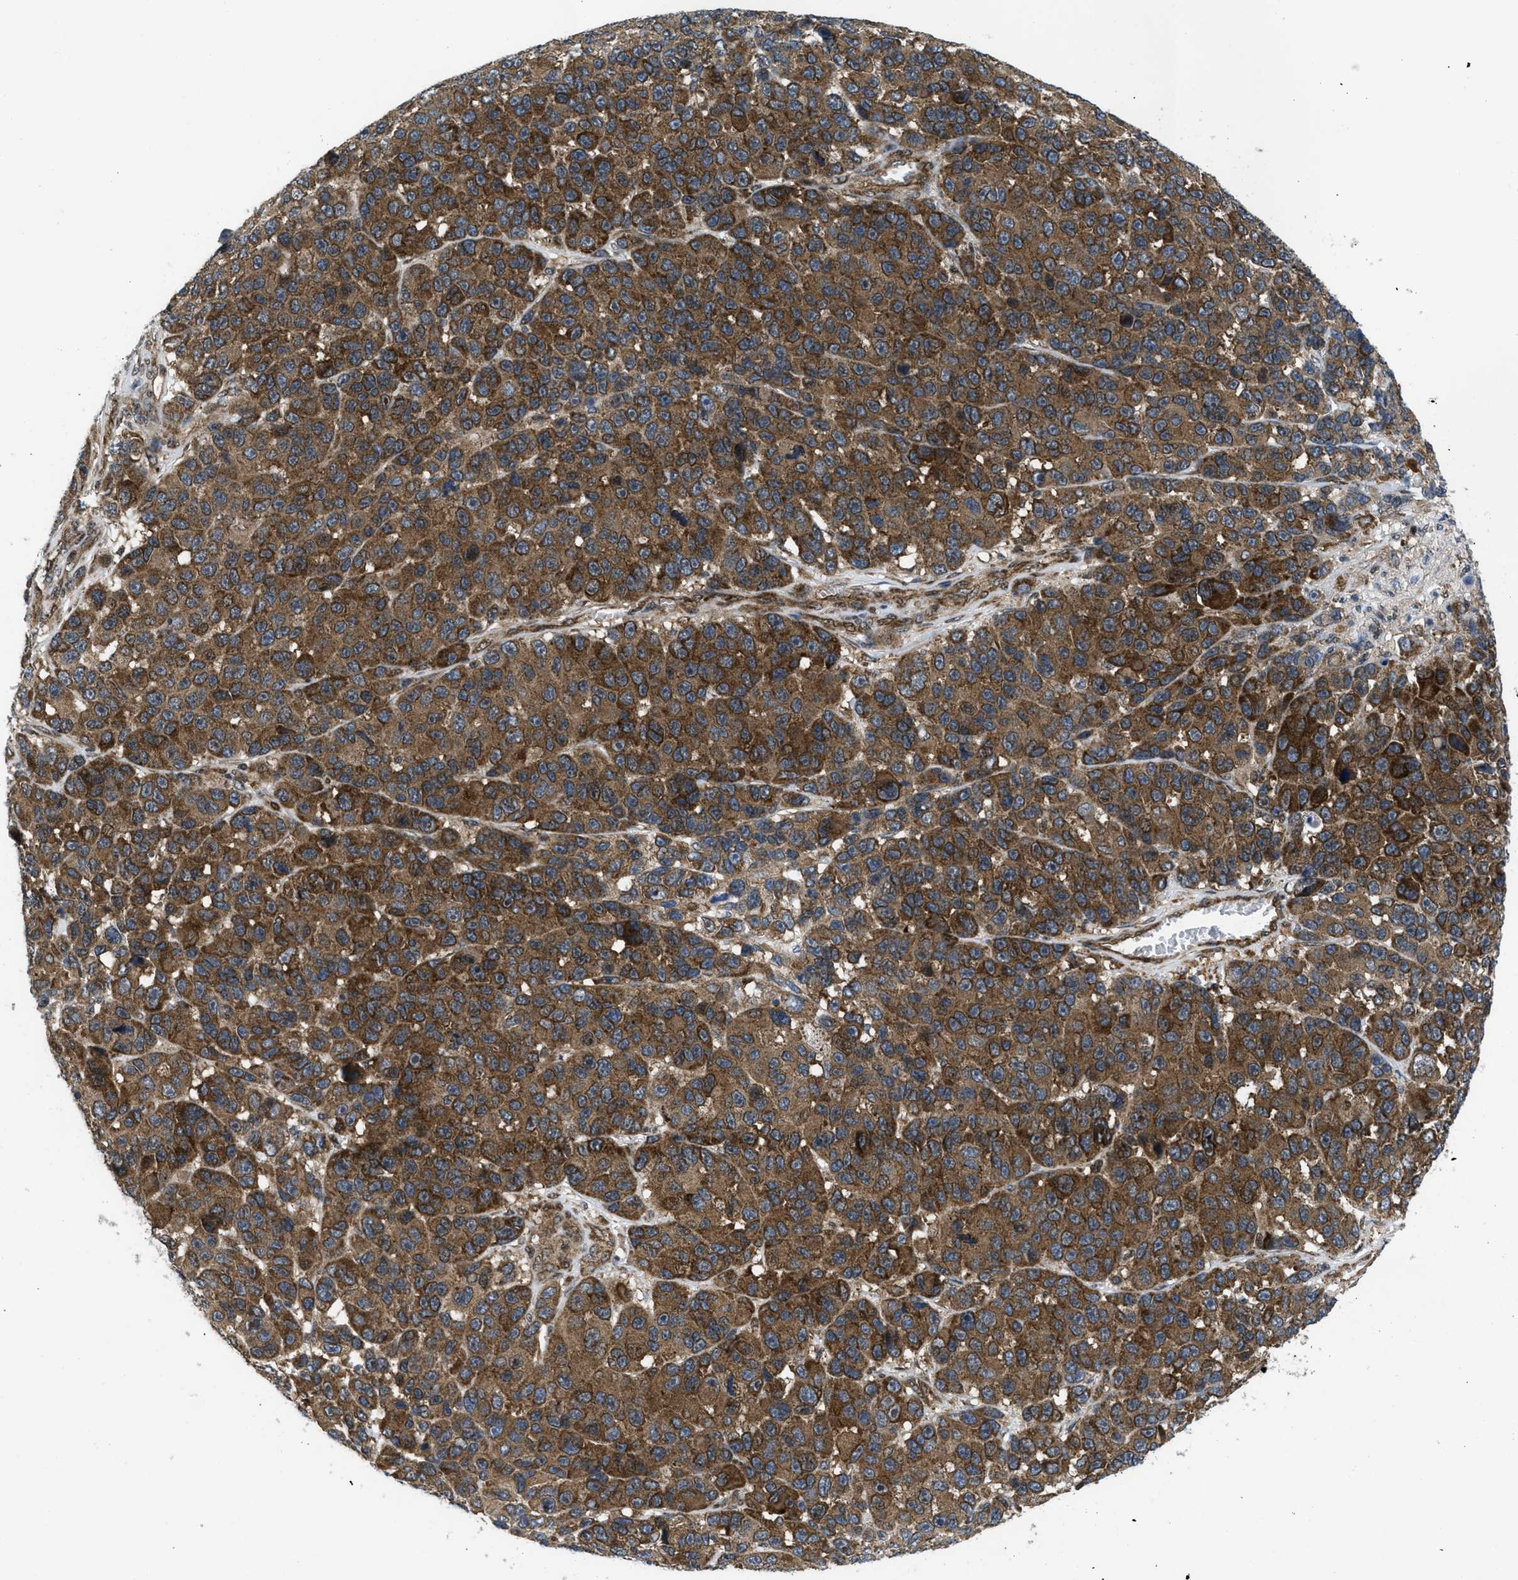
{"staining": {"intensity": "moderate", "quantity": ">75%", "location": "cytoplasmic/membranous"}, "tissue": "melanoma", "cell_type": "Tumor cells", "image_type": "cancer", "snomed": [{"axis": "morphology", "description": "Malignant melanoma, NOS"}, {"axis": "topography", "description": "Skin"}], "caption": "High-magnification brightfield microscopy of malignant melanoma stained with DAB (brown) and counterstained with hematoxylin (blue). tumor cells exhibit moderate cytoplasmic/membranous expression is present in approximately>75% of cells.", "gene": "PPP2CB", "patient": {"sex": "male", "age": 53}}